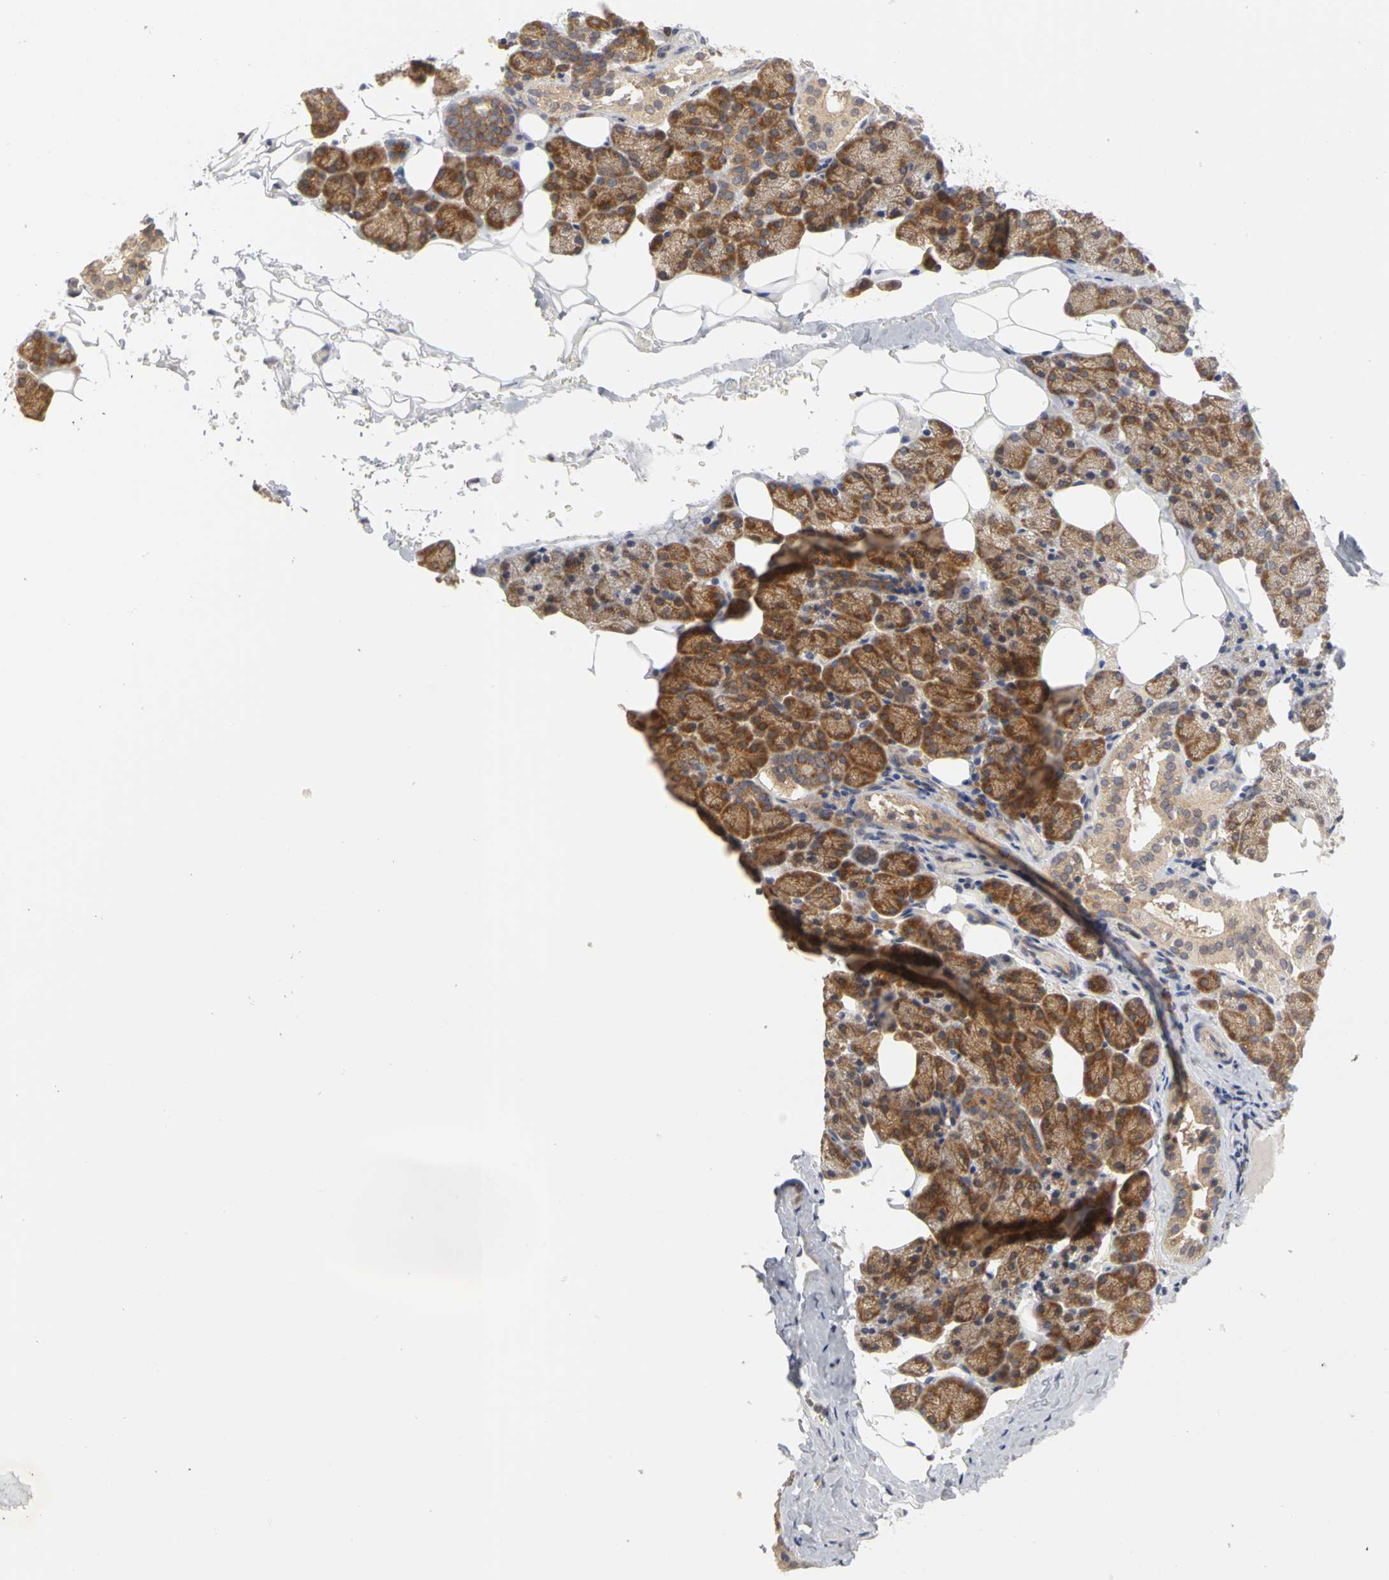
{"staining": {"intensity": "strong", "quantity": ">75%", "location": "cytoplasmic/membranous"}, "tissue": "salivary gland", "cell_type": "Glandular cells", "image_type": "normal", "snomed": [{"axis": "morphology", "description": "Normal tissue, NOS"}, {"axis": "topography", "description": "Lymph node"}, {"axis": "topography", "description": "Salivary gland"}], "caption": "About >75% of glandular cells in benign human salivary gland exhibit strong cytoplasmic/membranous protein staining as visualized by brown immunohistochemical staining.", "gene": "IRAK1", "patient": {"sex": "male", "age": 8}}